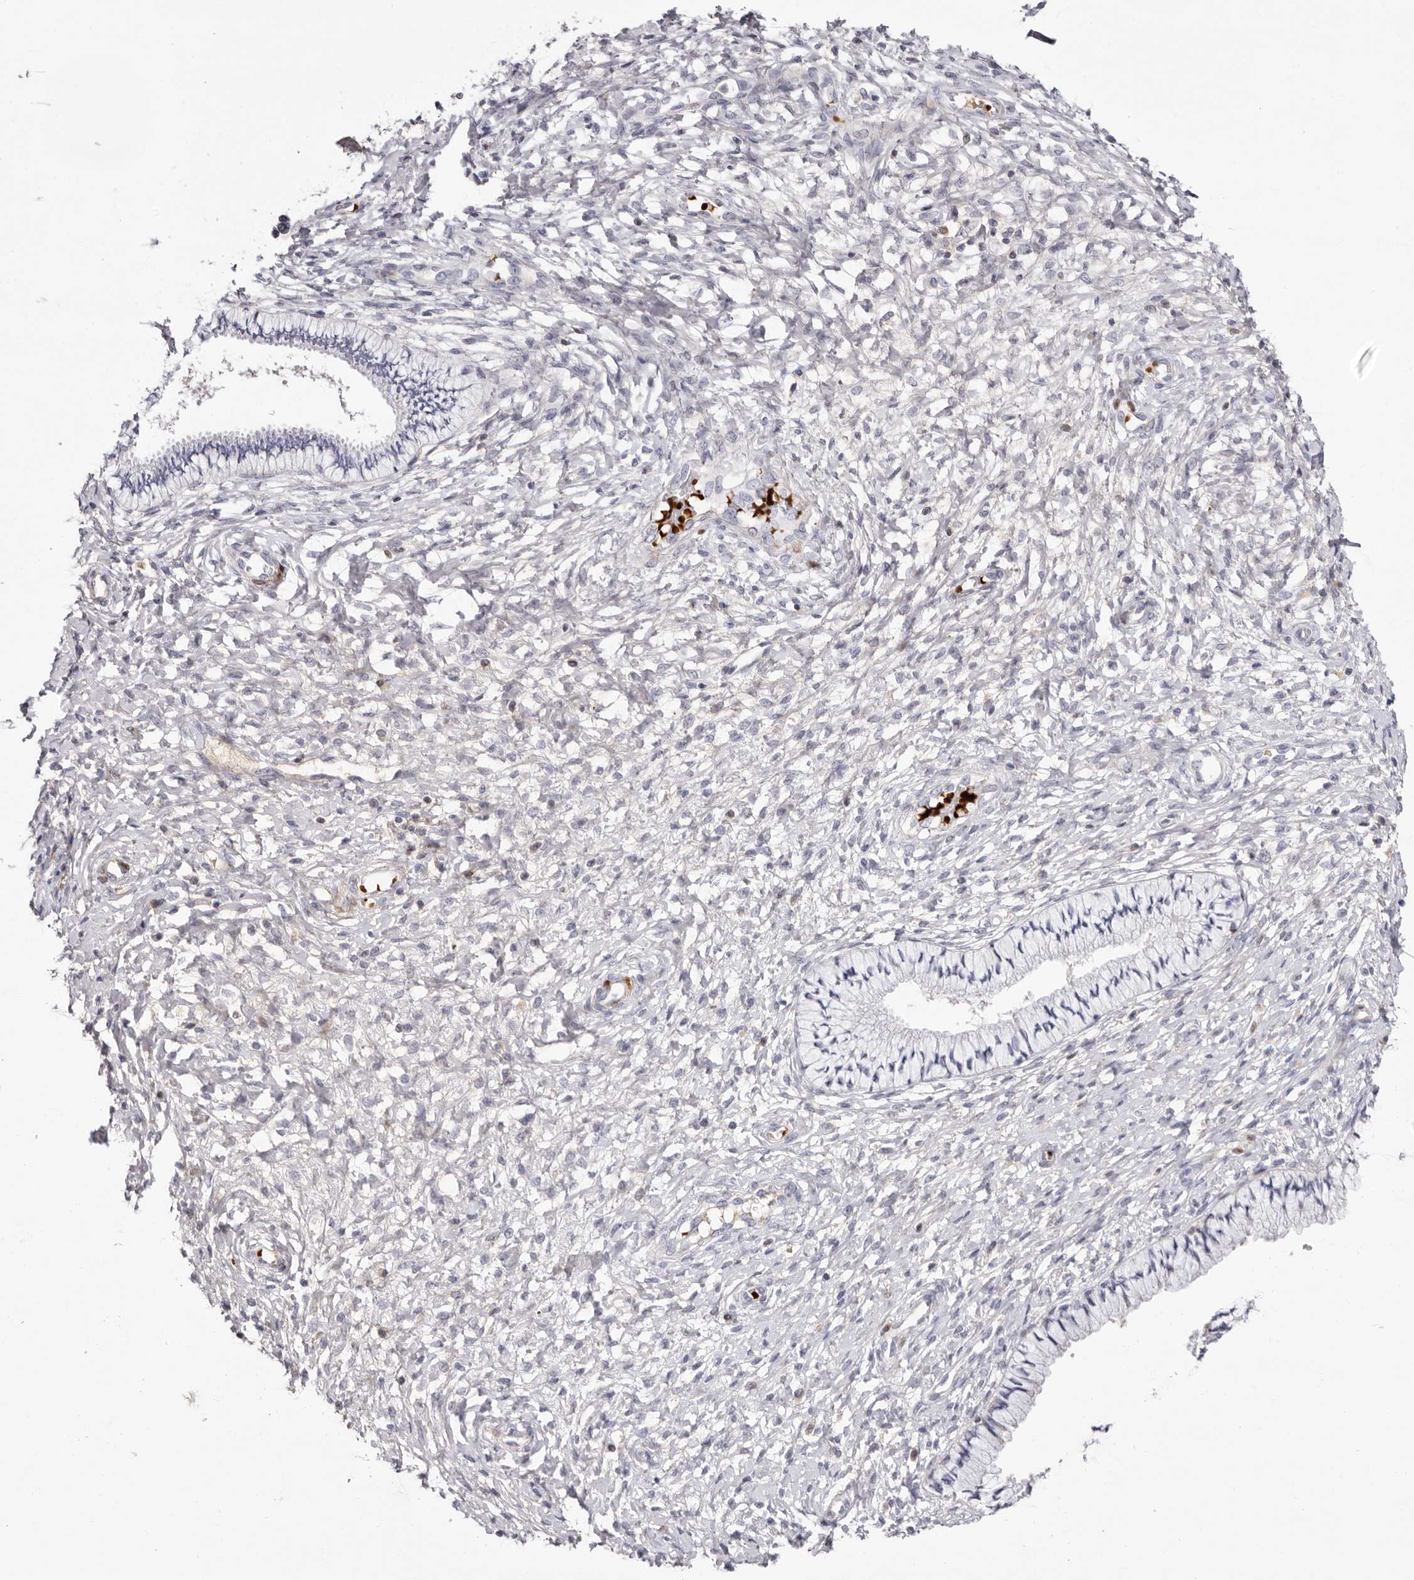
{"staining": {"intensity": "negative", "quantity": "none", "location": "none"}, "tissue": "cervix", "cell_type": "Glandular cells", "image_type": "normal", "snomed": [{"axis": "morphology", "description": "Normal tissue, NOS"}, {"axis": "topography", "description": "Cervix"}], "caption": "DAB (3,3'-diaminobenzidine) immunohistochemical staining of normal cervix exhibits no significant staining in glandular cells.", "gene": "LMLN", "patient": {"sex": "female", "age": 36}}